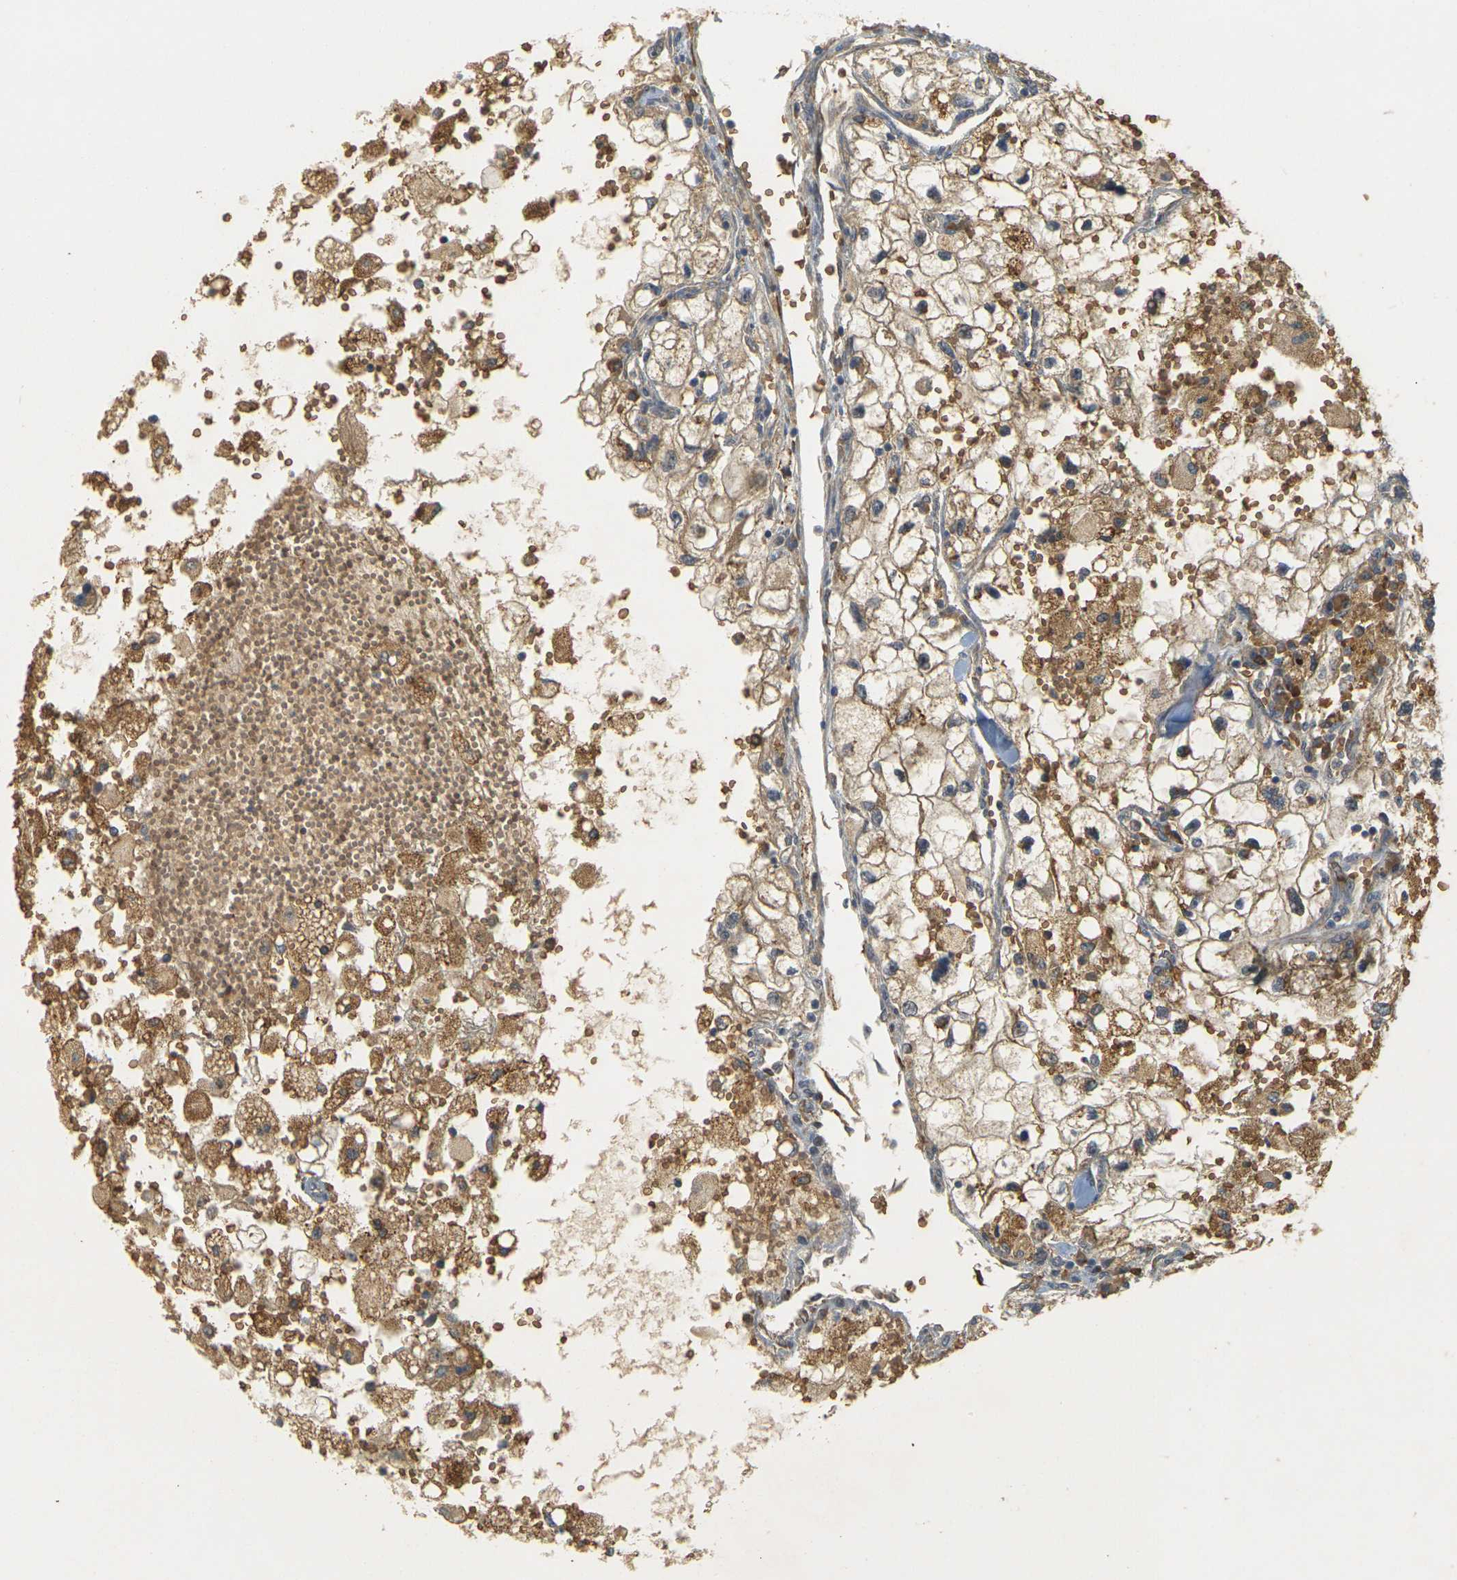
{"staining": {"intensity": "moderate", "quantity": ">75%", "location": "cytoplasmic/membranous"}, "tissue": "renal cancer", "cell_type": "Tumor cells", "image_type": "cancer", "snomed": [{"axis": "morphology", "description": "Adenocarcinoma, NOS"}, {"axis": "topography", "description": "Kidney"}], "caption": "Protein expression analysis of renal adenocarcinoma demonstrates moderate cytoplasmic/membranous staining in about >75% of tumor cells.", "gene": "MEGF9", "patient": {"sex": "female", "age": 70}}